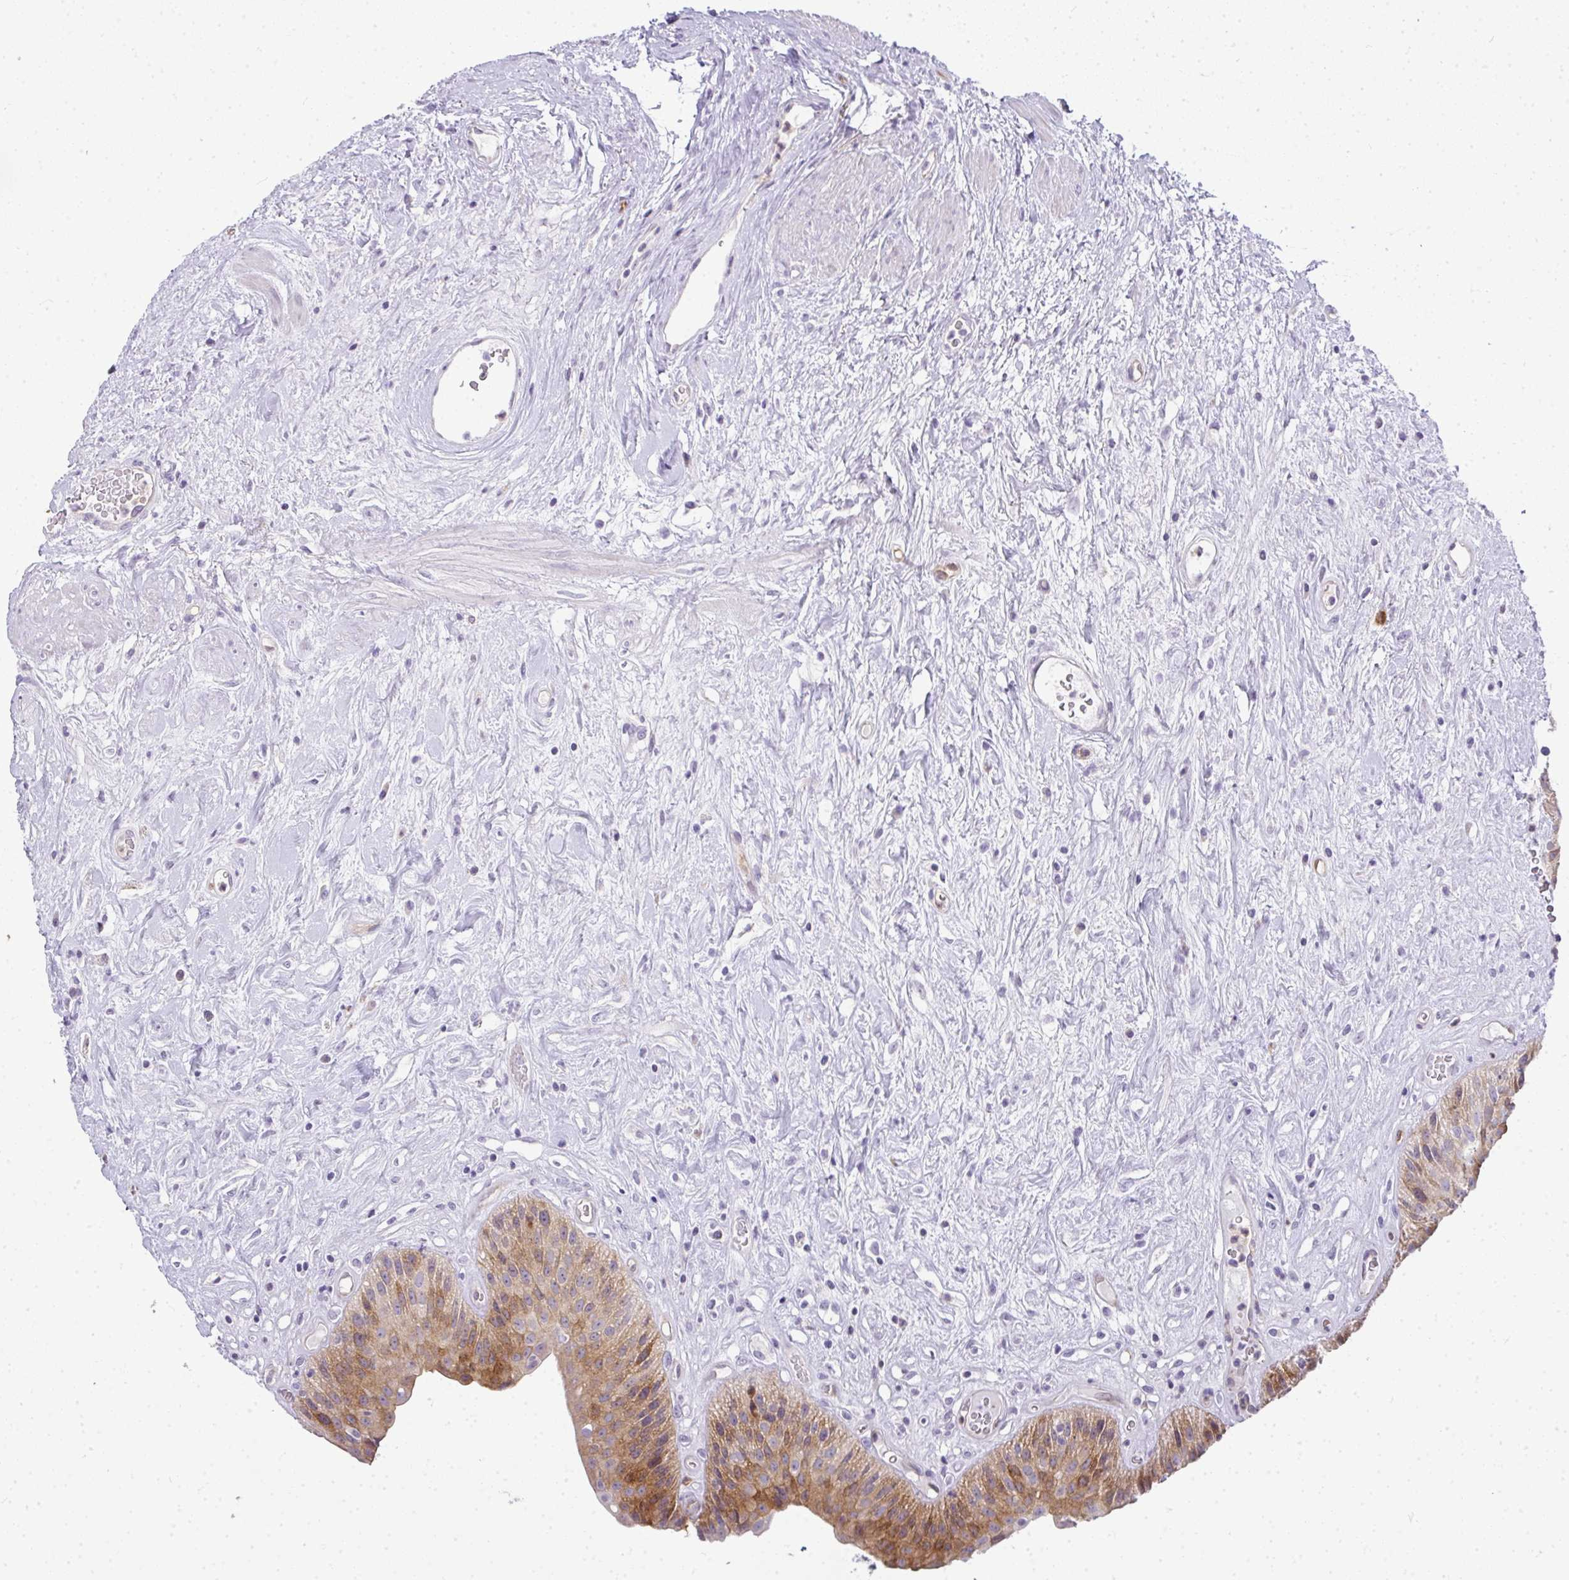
{"staining": {"intensity": "moderate", "quantity": "25%-75%", "location": "cytoplasmic/membranous"}, "tissue": "urinary bladder", "cell_type": "Urothelial cells", "image_type": "normal", "snomed": [{"axis": "morphology", "description": "Normal tissue, NOS"}, {"axis": "topography", "description": "Urinary bladder"}], "caption": "High-power microscopy captured an immunohistochemistry (IHC) histopathology image of benign urinary bladder, revealing moderate cytoplasmic/membranous positivity in approximately 25%-75% of urothelial cells.", "gene": "LIPE", "patient": {"sex": "female", "age": 56}}